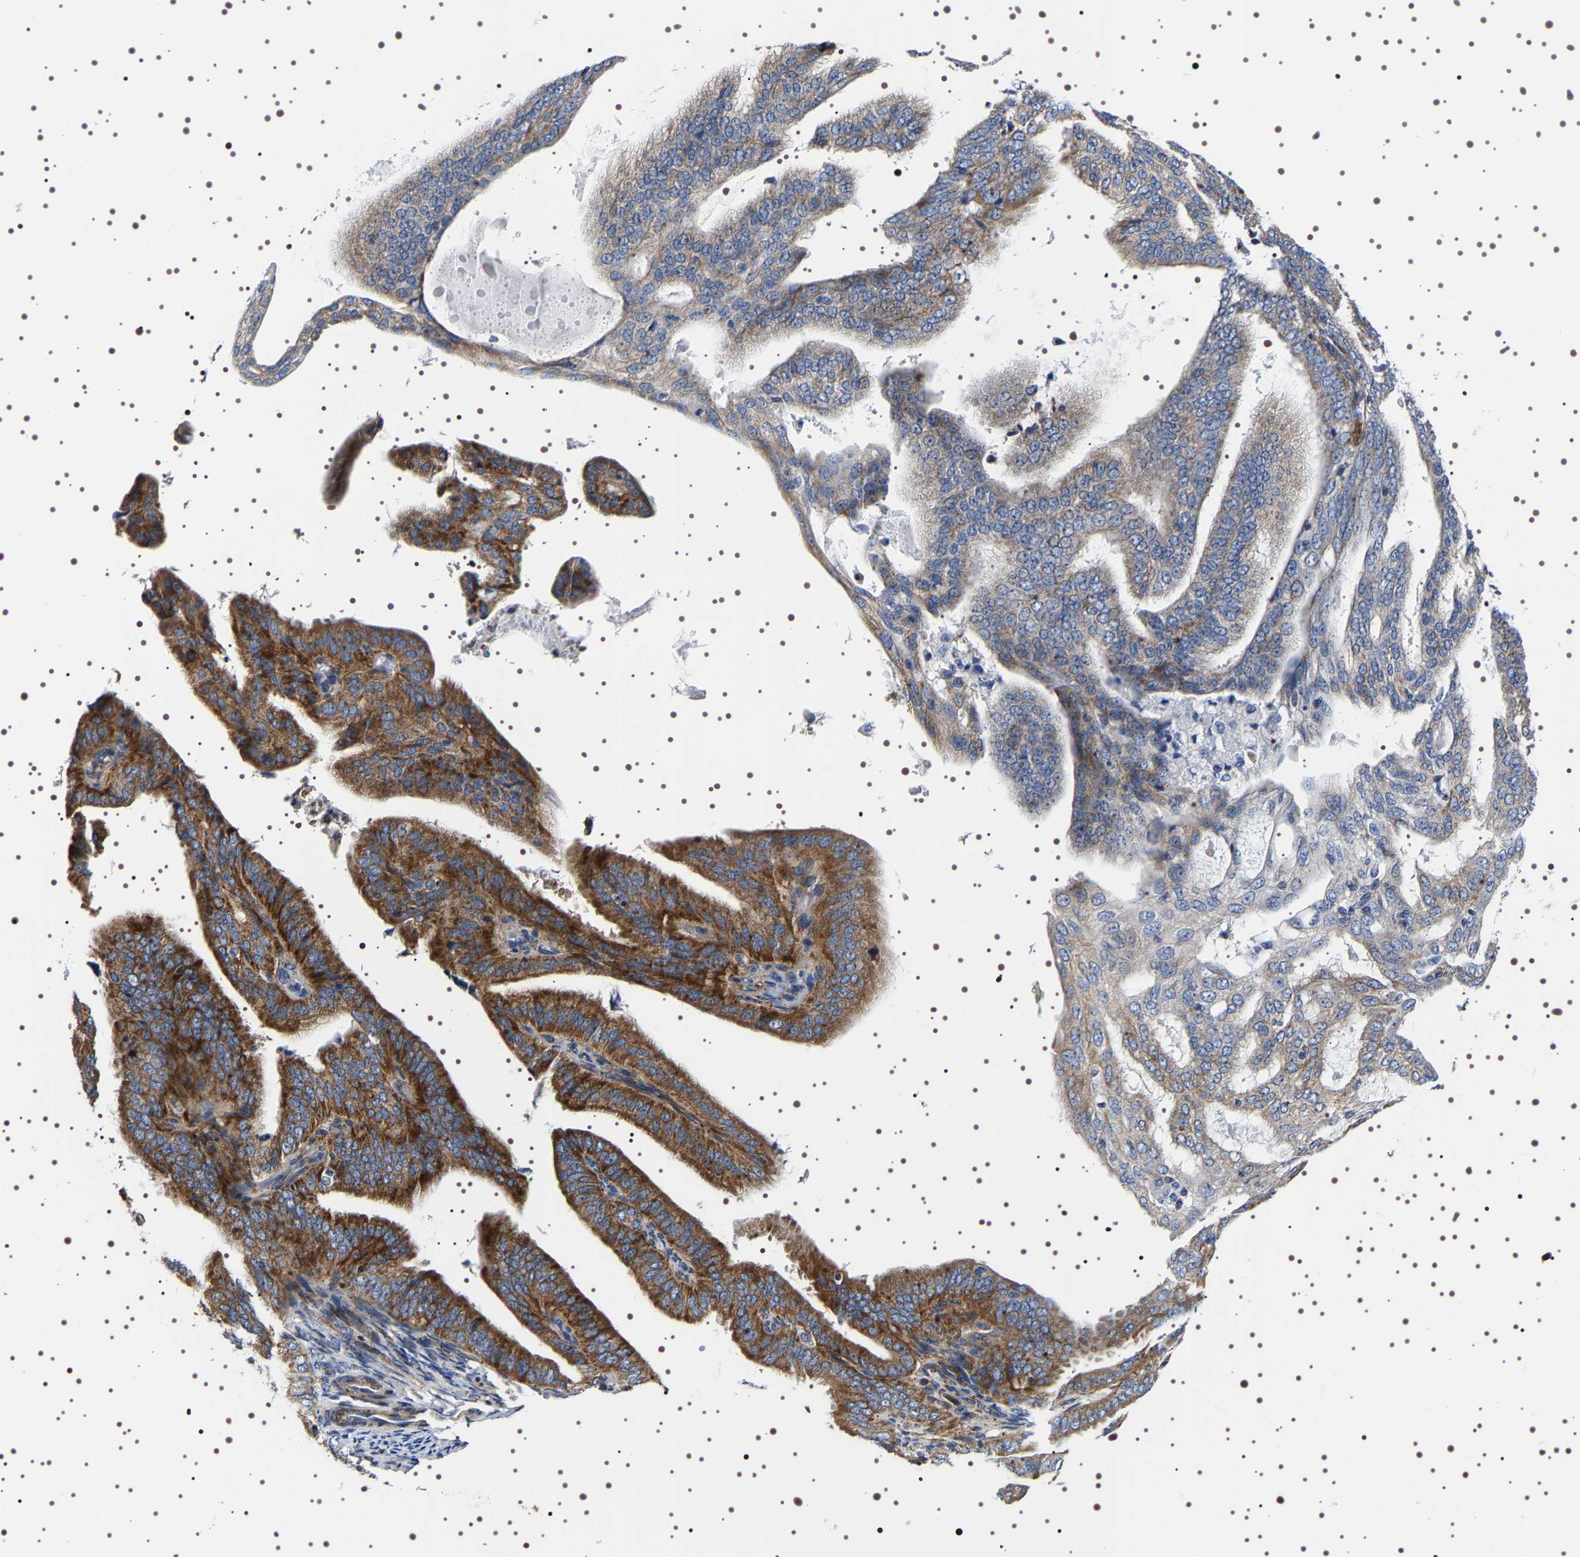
{"staining": {"intensity": "strong", "quantity": "25%-75%", "location": "cytoplasmic/membranous"}, "tissue": "endometrial cancer", "cell_type": "Tumor cells", "image_type": "cancer", "snomed": [{"axis": "morphology", "description": "Adenocarcinoma, NOS"}, {"axis": "topography", "description": "Endometrium"}], "caption": "A micrograph of adenocarcinoma (endometrial) stained for a protein reveals strong cytoplasmic/membranous brown staining in tumor cells. (Stains: DAB in brown, nuclei in blue, Microscopy: brightfield microscopy at high magnification).", "gene": "SQLE", "patient": {"sex": "female", "age": 58}}